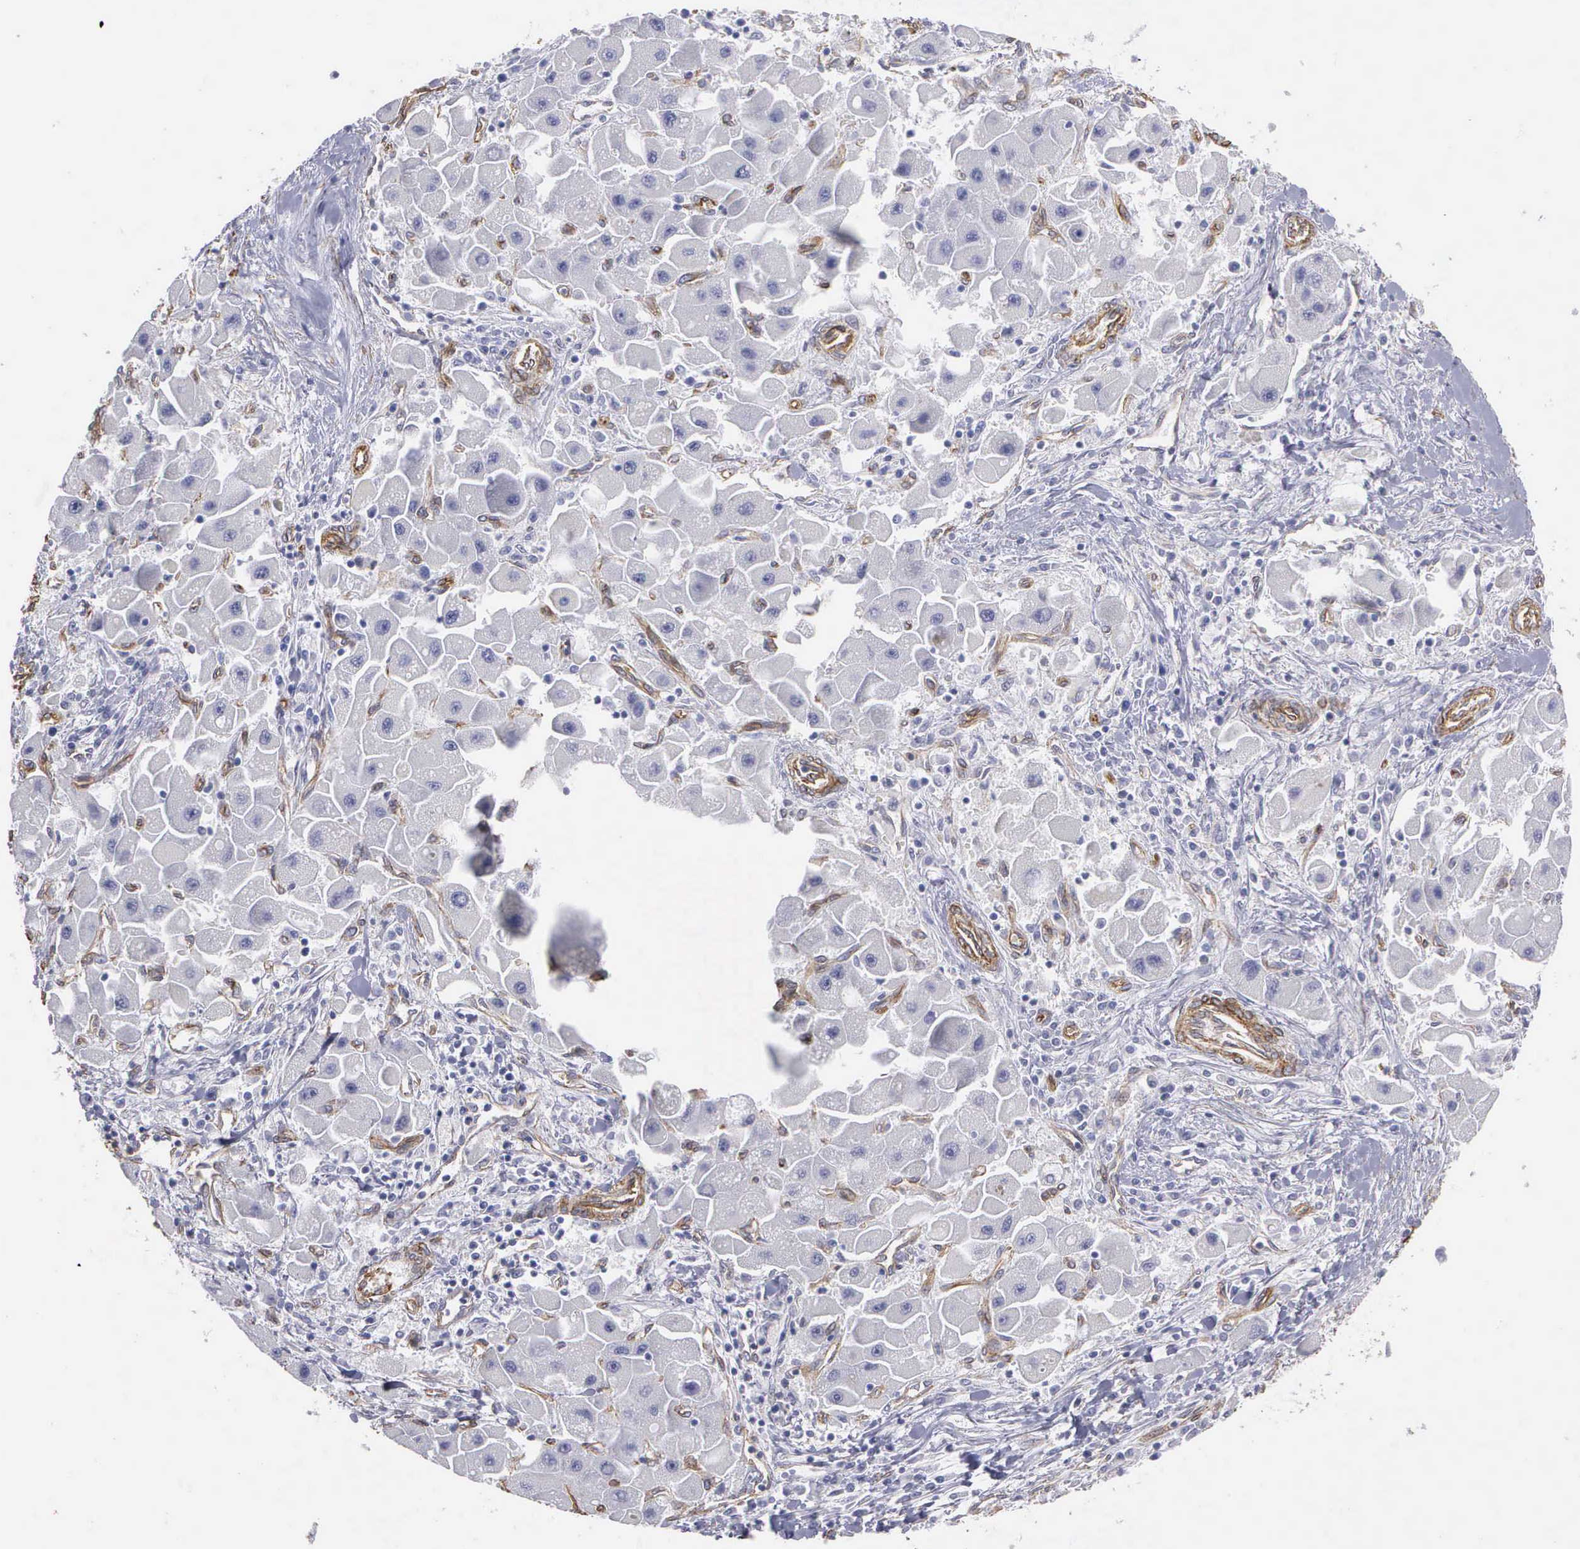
{"staining": {"intensity": "negative", "quantity": "none", "location": "none"}, "tissue": "liver cancer", "cell_type": "Tumor cells", "image_type": "cancer", "snomed": [{"axis": "morphology", "description": "Carcinoma, Hepatocellular, NOS"}, {"axis": "topography", "description": "Liver"}], "caption": "This is a photomicrograph of immunohistochemistry staining of liver hepatocellular carcinoma, which shows no expression in tumor cells. (DAB IHC, high magnification).", "gene": "MAGEB10", "patient": {"sex": "male", "age": 24}}